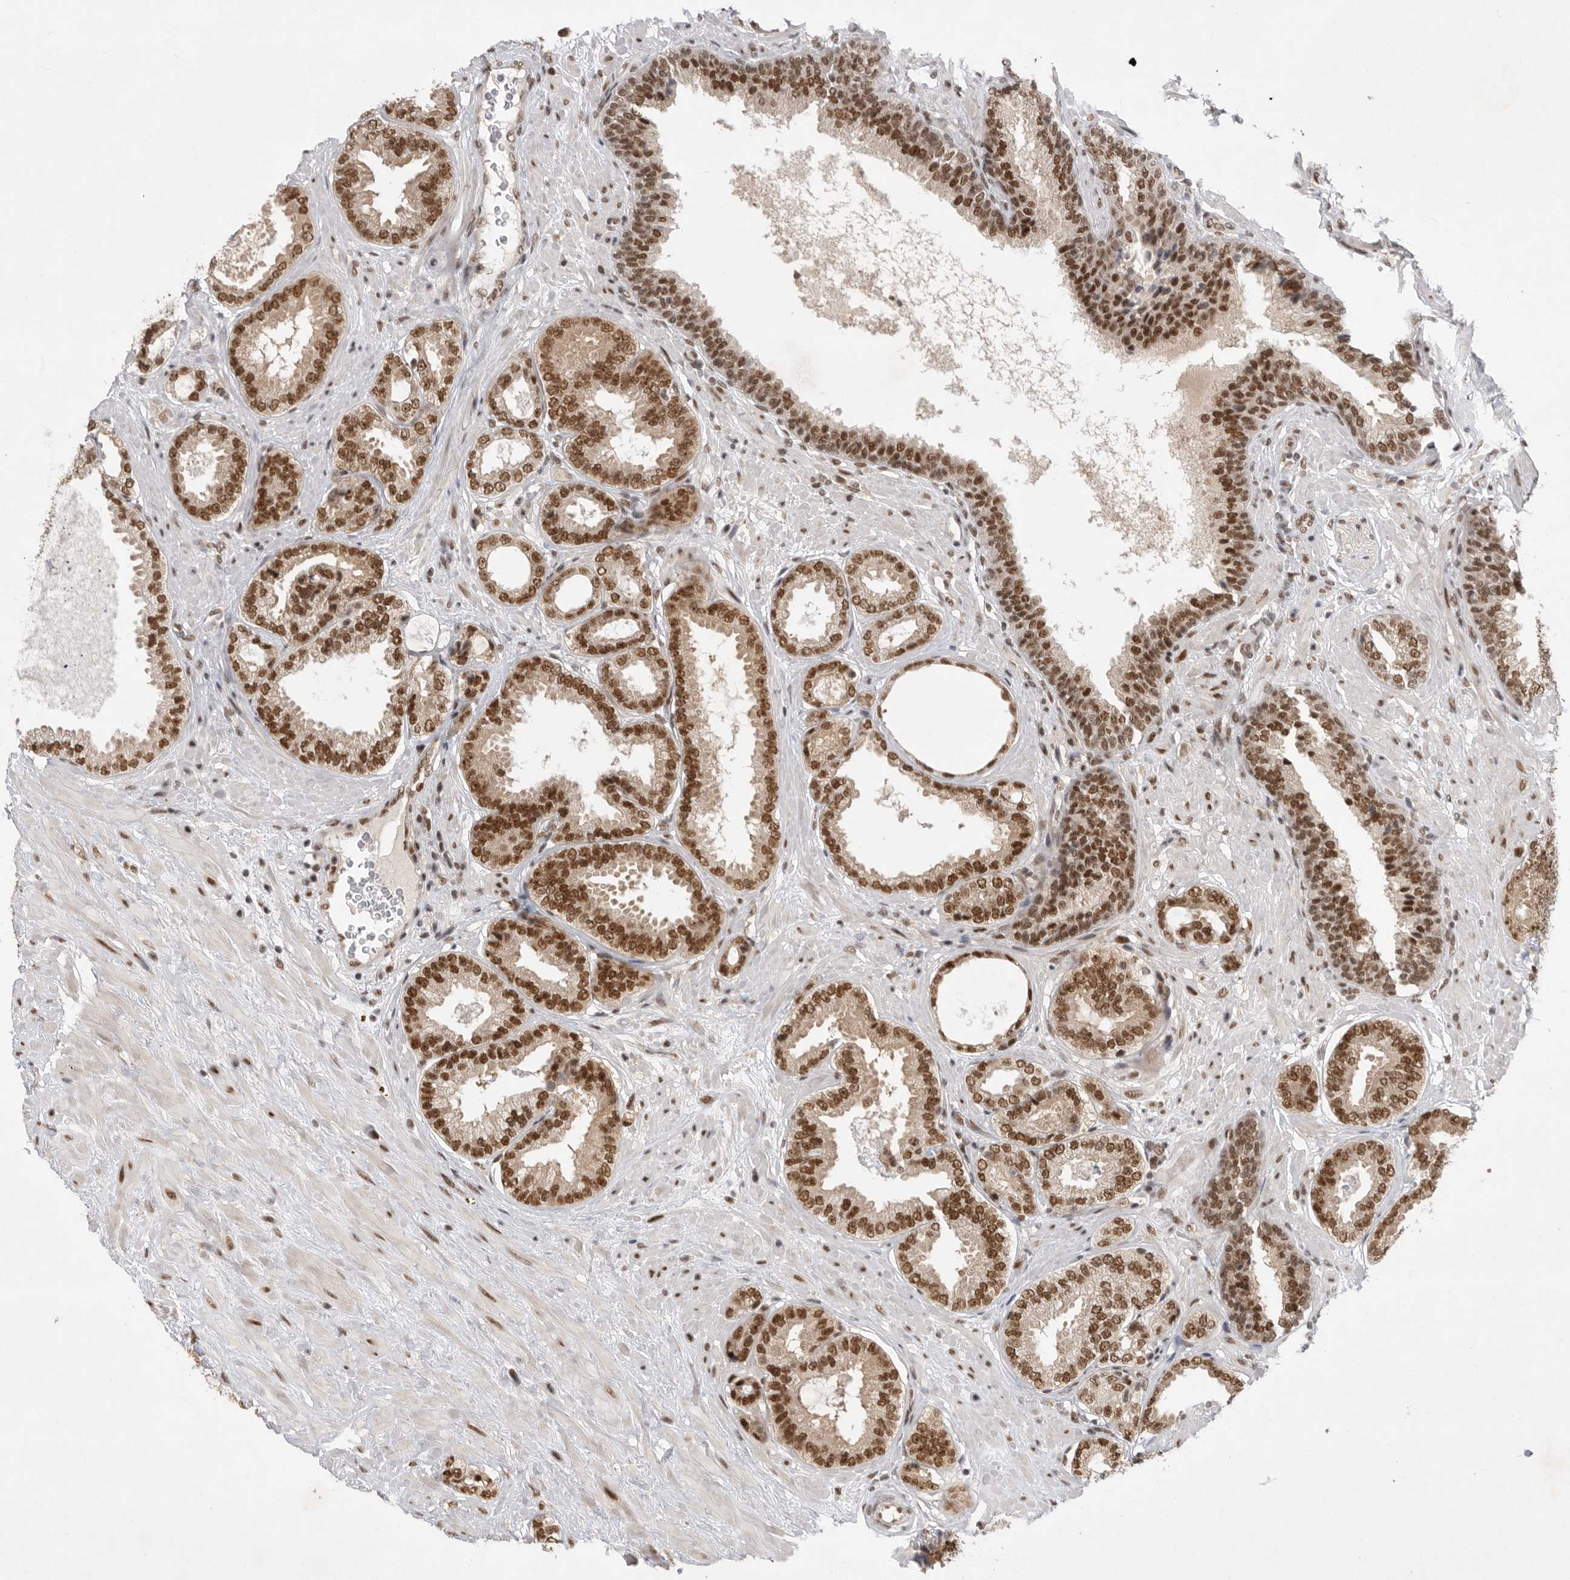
{"staining": {"intensity": "strong", "quantity": ">75%", "location": "nuclear"}, "tissue": "prostate cancer", "cell_type": "Tumor cells", "image_type": "cancer", "snomed": [{"axis": "morphology", "description": "Adenocarcinoma, Low grade"}, {"axis": "topography", "description": "Prostate"}], "caption": "Approximately >75% of tumor cells in human prostate cancer show strong nuclear protein staining as visualized by brown immunohistochemical staining.", "gene": "ZNF830", "patient": {"sex": "male", "age": 71}}